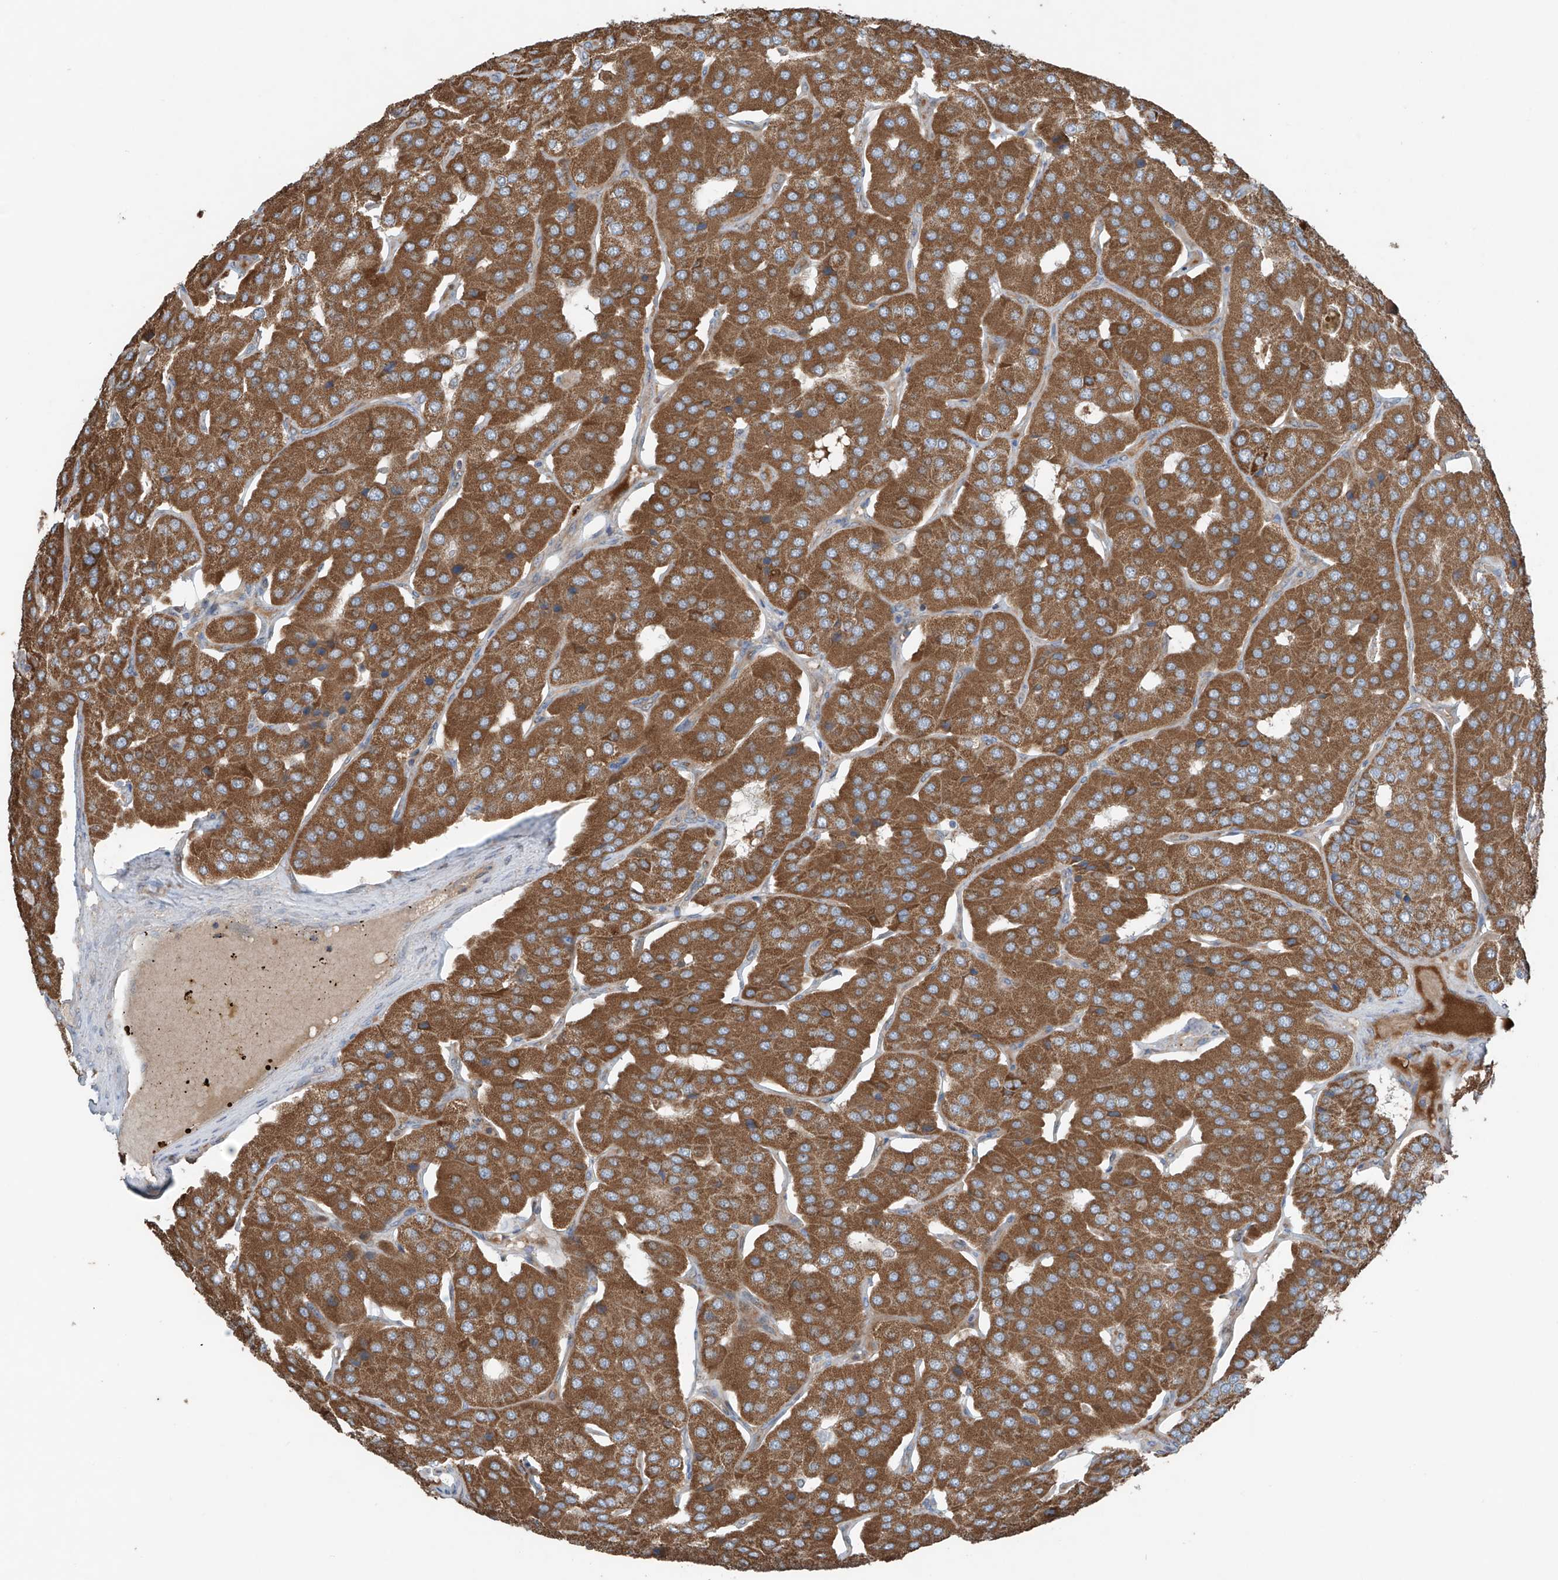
{"staining": {"intensity": "moderate", "quantity": ">75%", "location": "cytoplasmic/membranous"}, "tissue": "parathyroid gland", "cell_type": "Glandular cells", "image_type": "normal", "snomed": [{"axis": "morphology", "description": "Normal tissue, NOS"}, {"axis": "morphology", "description": "Adenoma, NOS"}, {"axis": "topography", "description": "Parathyroid gland"}], "caption": "Parathyroid gland stained with IHC reveals moderate cytoplasmic/membranous expression in approximately >75% of glandular cells.", "gene": "SAMD3", "patient": {"sex": "female", "age": 86}}